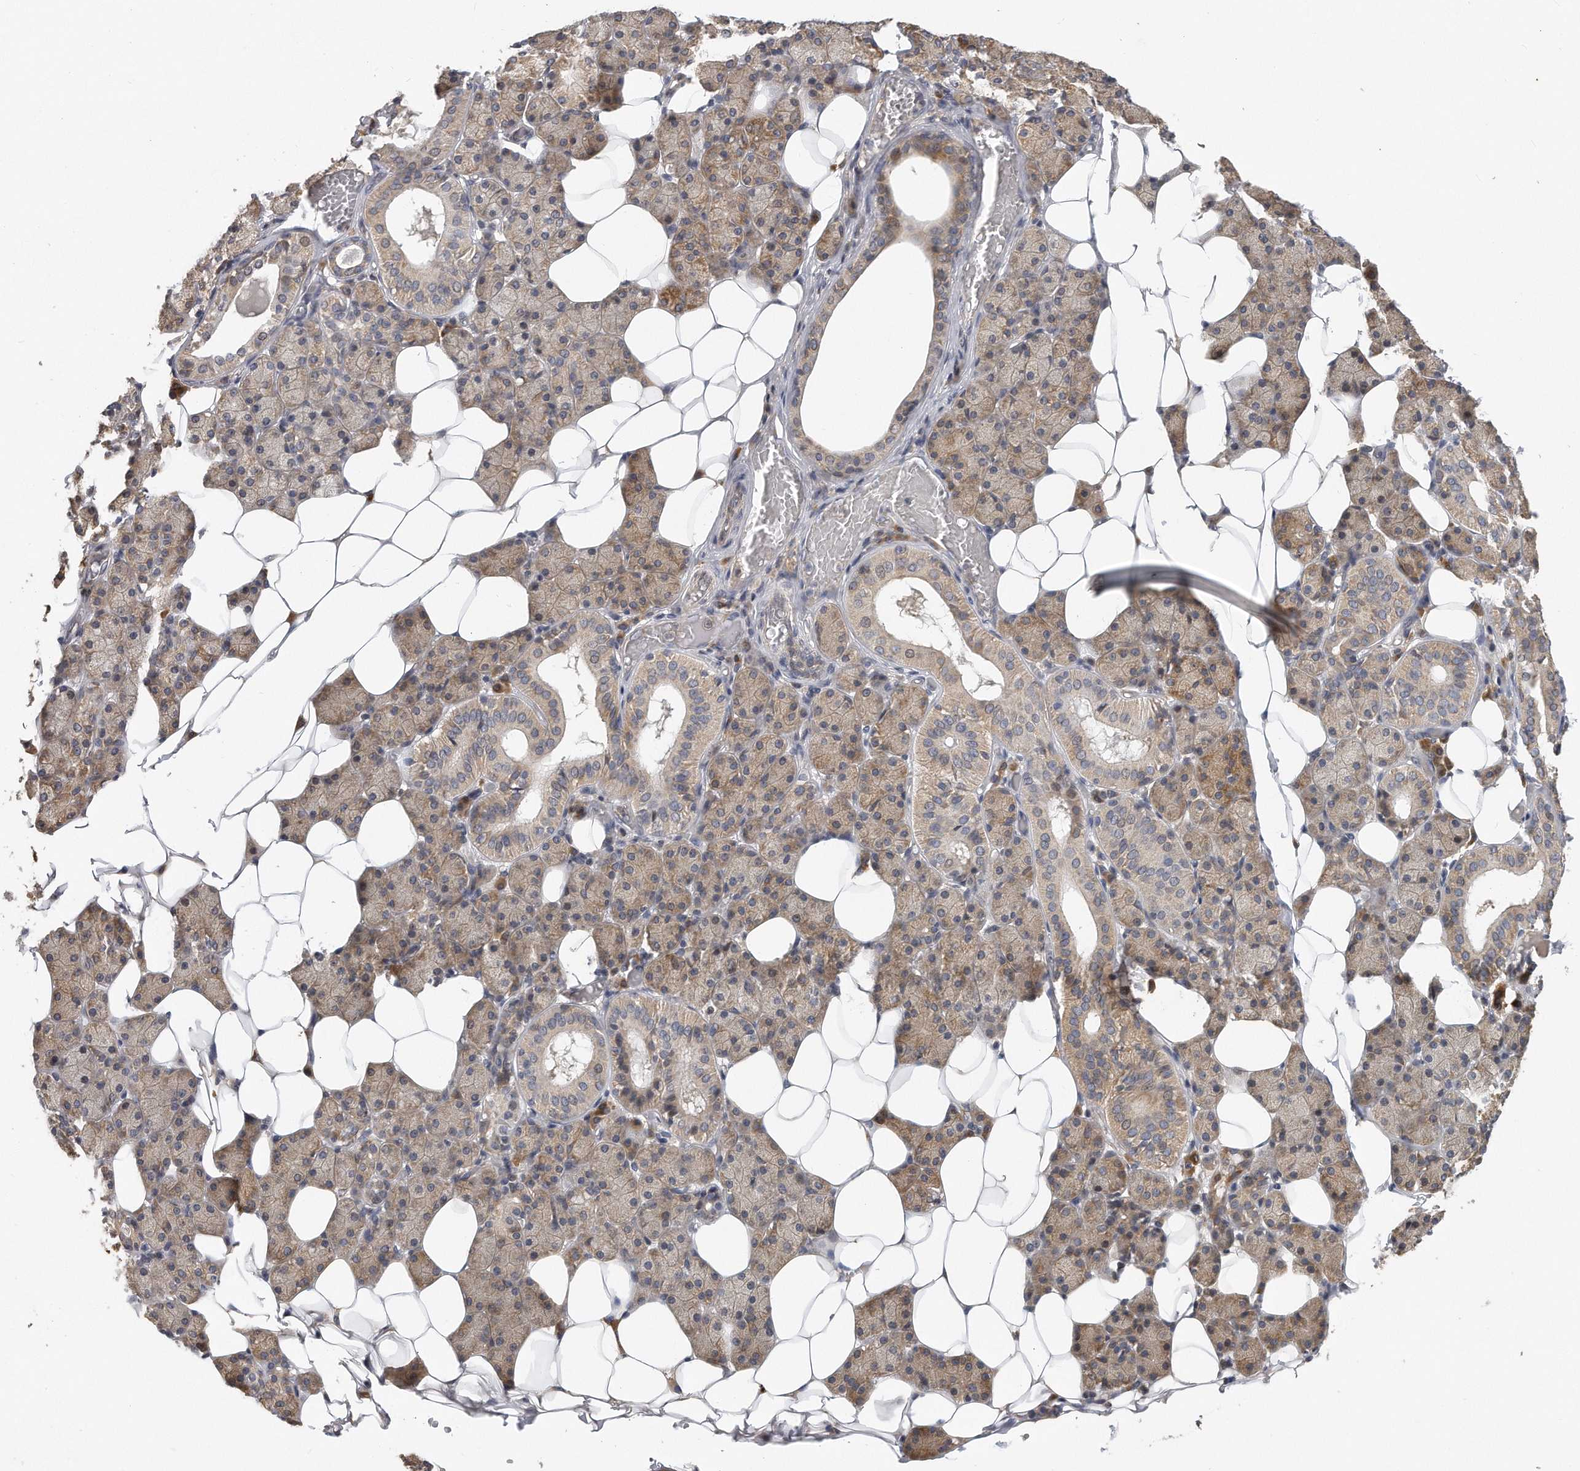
{"staining": {"intensity": "moderate", "quantity": "25%-75%", "location": "cytoplasmic/membranous"}, "tissue": "salivary gland", "cell_type": "Glandular cells", "image_type": "normal", "snomed": [{"axis": "morphology", "description": "Normal tissue, NOS"}, {"axis": "topography", "description": "Salivary gland"}], "caption": "This photomicrograph demonstrates immunohistochemistry staining of unremarkable human salivary gland, with medium moderate cytoplasmic/membranous positivity in approximately 25%-75% of glandular cells.", "gene": "EIF3I", "patient": {"sex": "female", "age": 33}}